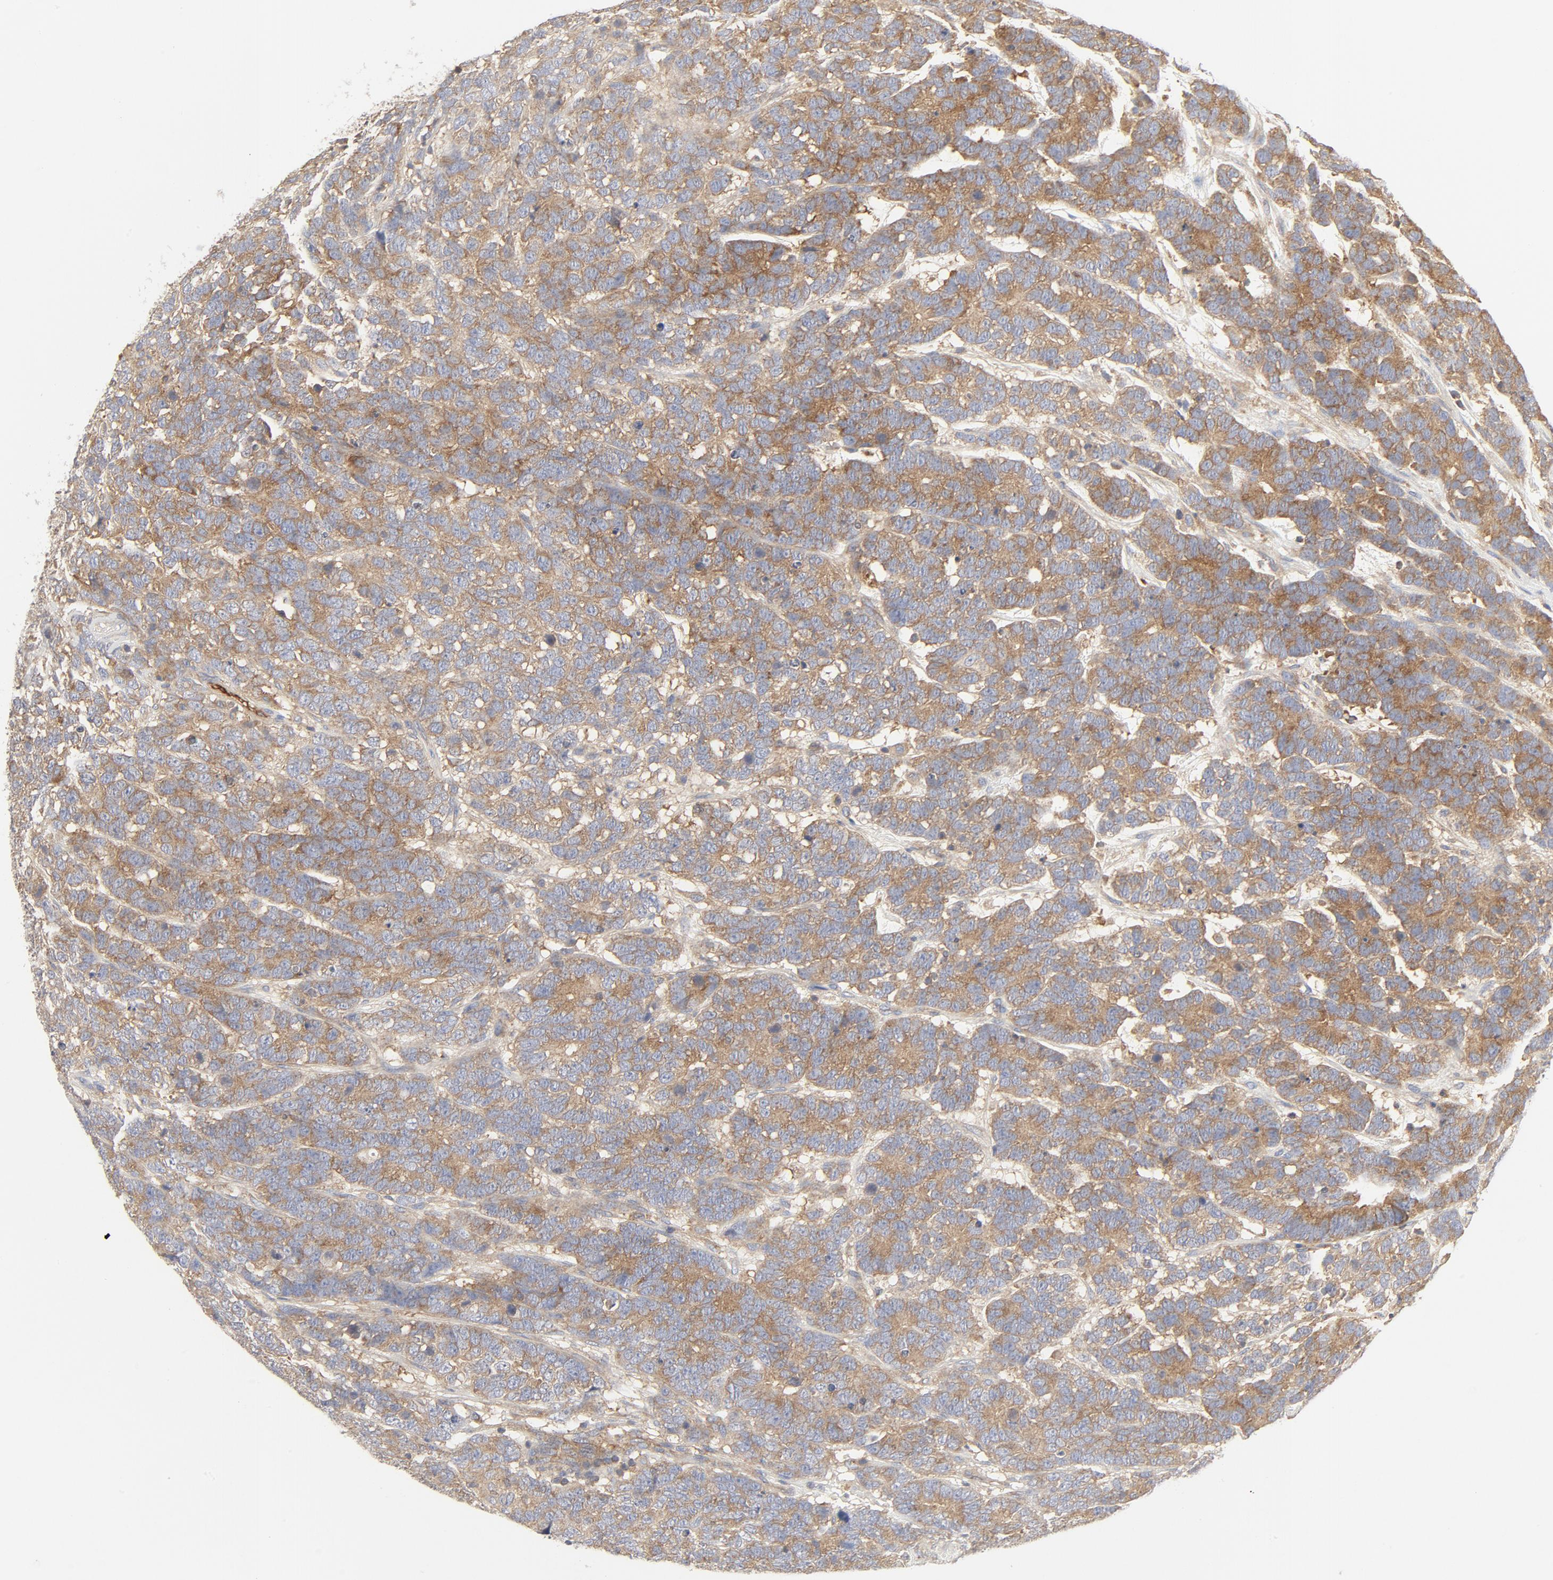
{"staining": {"intensity": "moderate", "quantity": ">75%", "location": "cytoplasmic/membranous"}, "tissue": "testis cancer", "cell_type": "Tumor cells", "image_type": "cancer", "snomed": [{"axis": "morphology", "description": "Carcinoma, Embryonal, NOS"}, {"axis": "topography", "description": "Testis"}], "caption": "The histopathology image demonstrates immunohistochemical staining of testis cancer (embryonal carcinoma). There is moderate cytoplasmic/membranous positivity is seen in about >75% of tumor cells.", "gene": "RABEP1", "patient": {"sex": "male", "age": 26}}